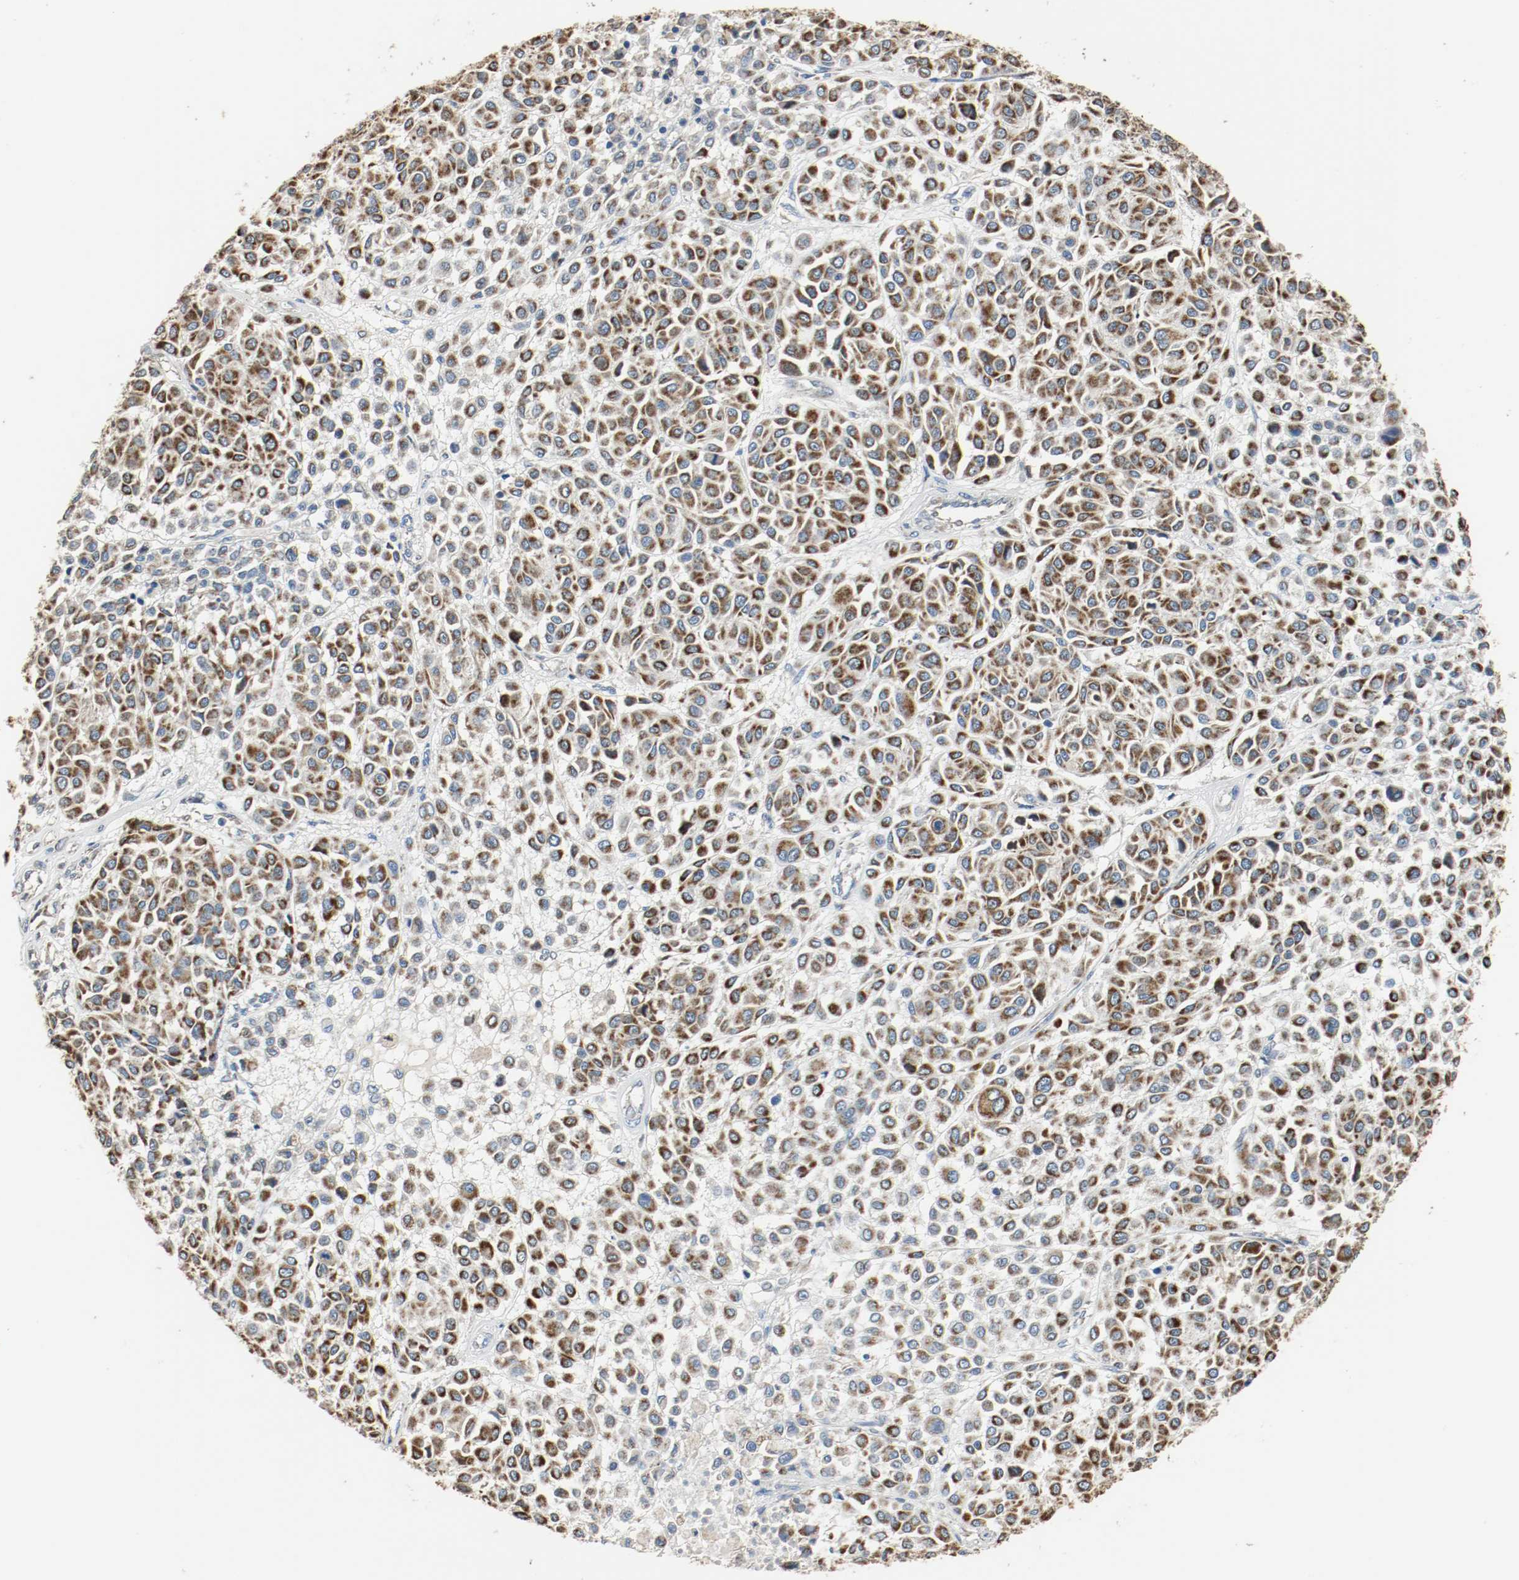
{"staining": {"intensity": "strong", "quantity": ">75%", "location": "cytoplasmic/membranous"}, "tissue": "melanoma", "cell_type": "Tumor cells", "image_type": "cancer", "snomed": [{"axis": "morphology", "description": "Malignant melanoma, Metastatic site"}, {"axis": "topography", "description": "Soft tissue"}], "caption": "Immunohistochemical staining of malignant melanoma (metastatic site) shows high levels of strong cytoplasmic/membranous staining in about >75% of tumor cells. (DAB (3,3'-diaminobenzidine) IHC with brightfield microscopy, high magnification).", "gene": "ALDH4A1", "patient": {"sex": "male", "age": 41}}